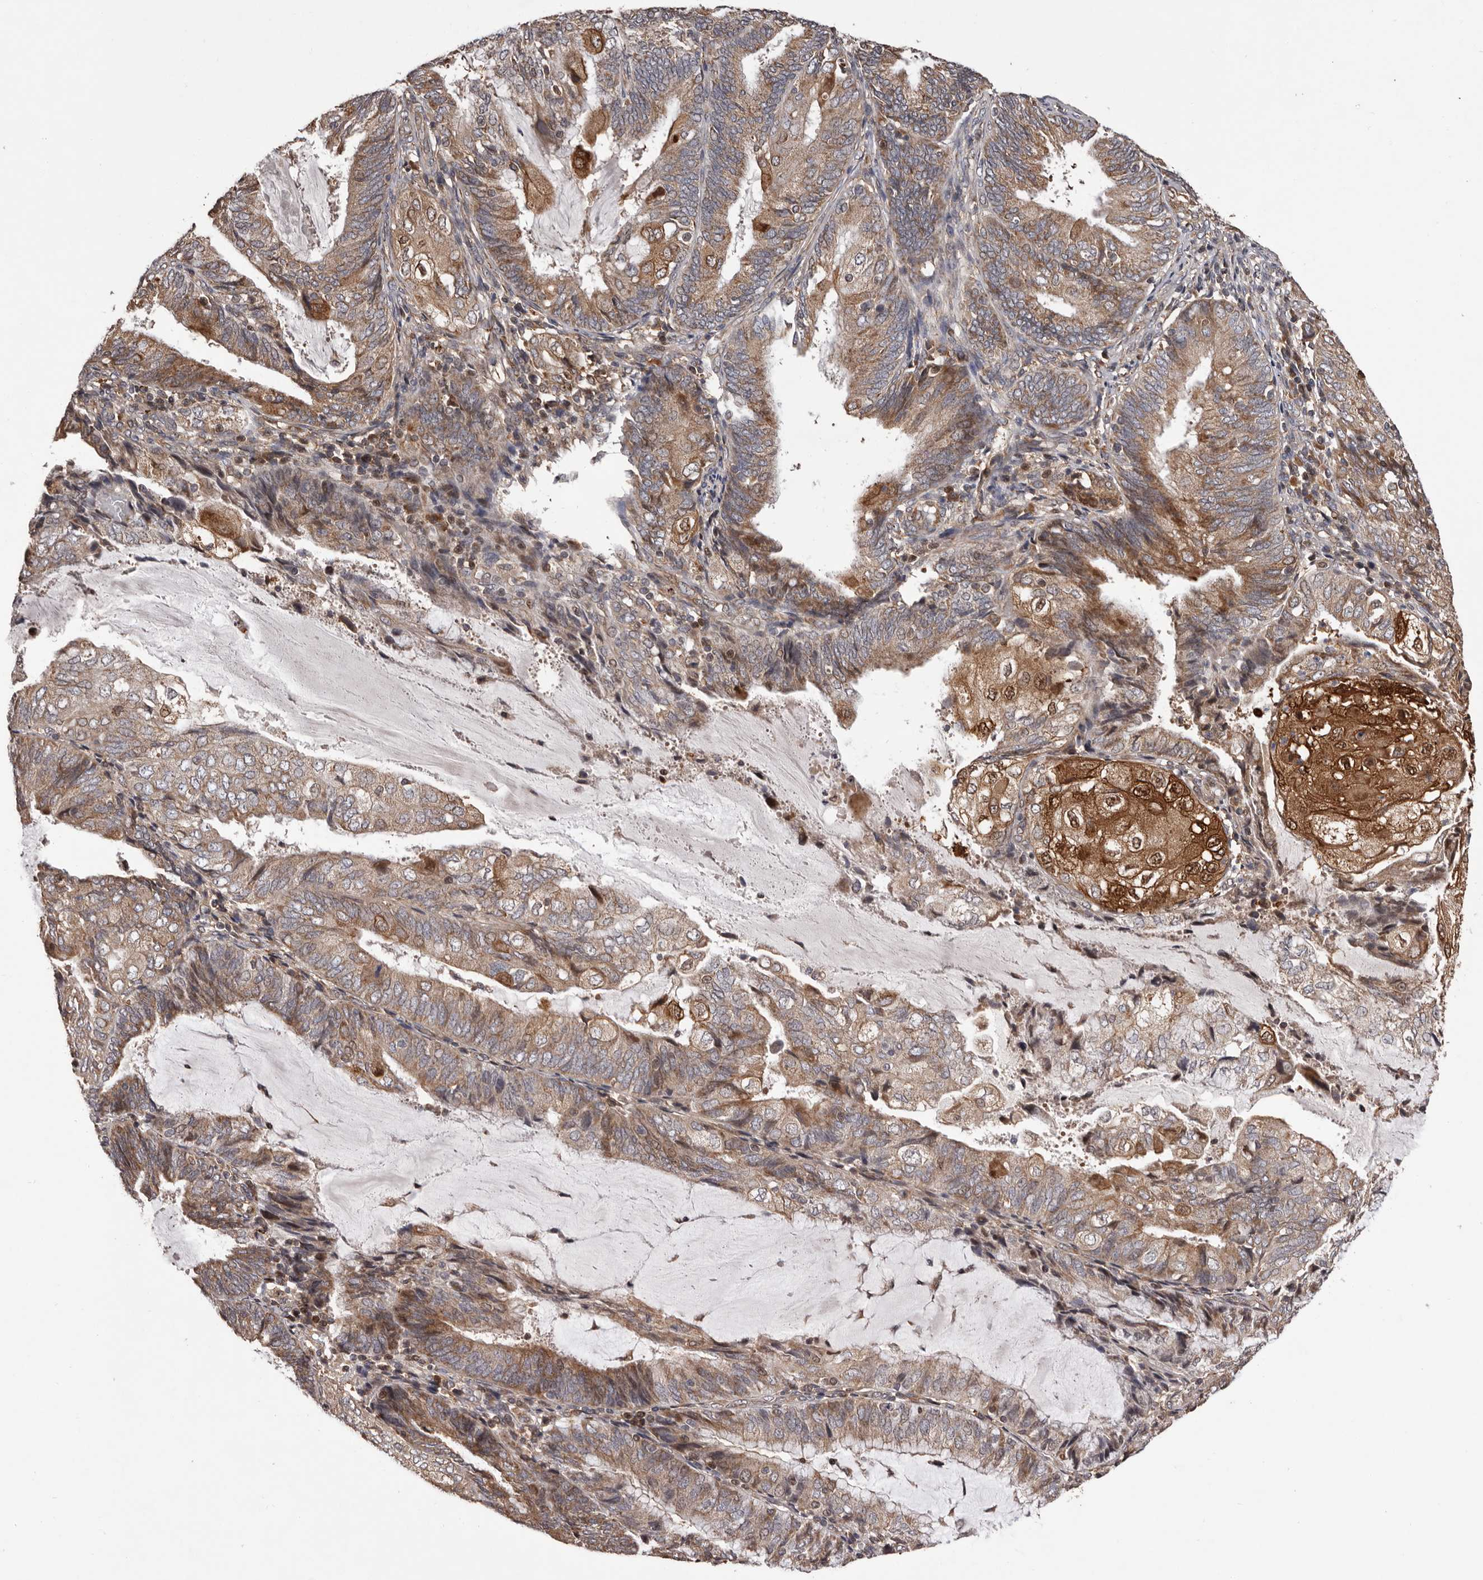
{"staining": {"intensity": "moderate", "quantity": ">75%", "location": "cytoplasmic/membranous,nuclear"}, "tissue": "endometrial cancer", "cell_type": "Tumor cells", "image_type": "cancer", "snomed": [{"axis": "morphology", "description": "Adenocarcinoma, NOS"}, {"axis": "topography", "description": "Endometrium"}], "caption": "About >75% of tumor cells in endometrial cancer (adenocarcinoma) show moderate cytoplasmic/membranous and nuclear protein staining as visualized by brown immunohistochemical staining.", "gene": "GADD45B", "patient": {"sex": "female", "age": 81}}